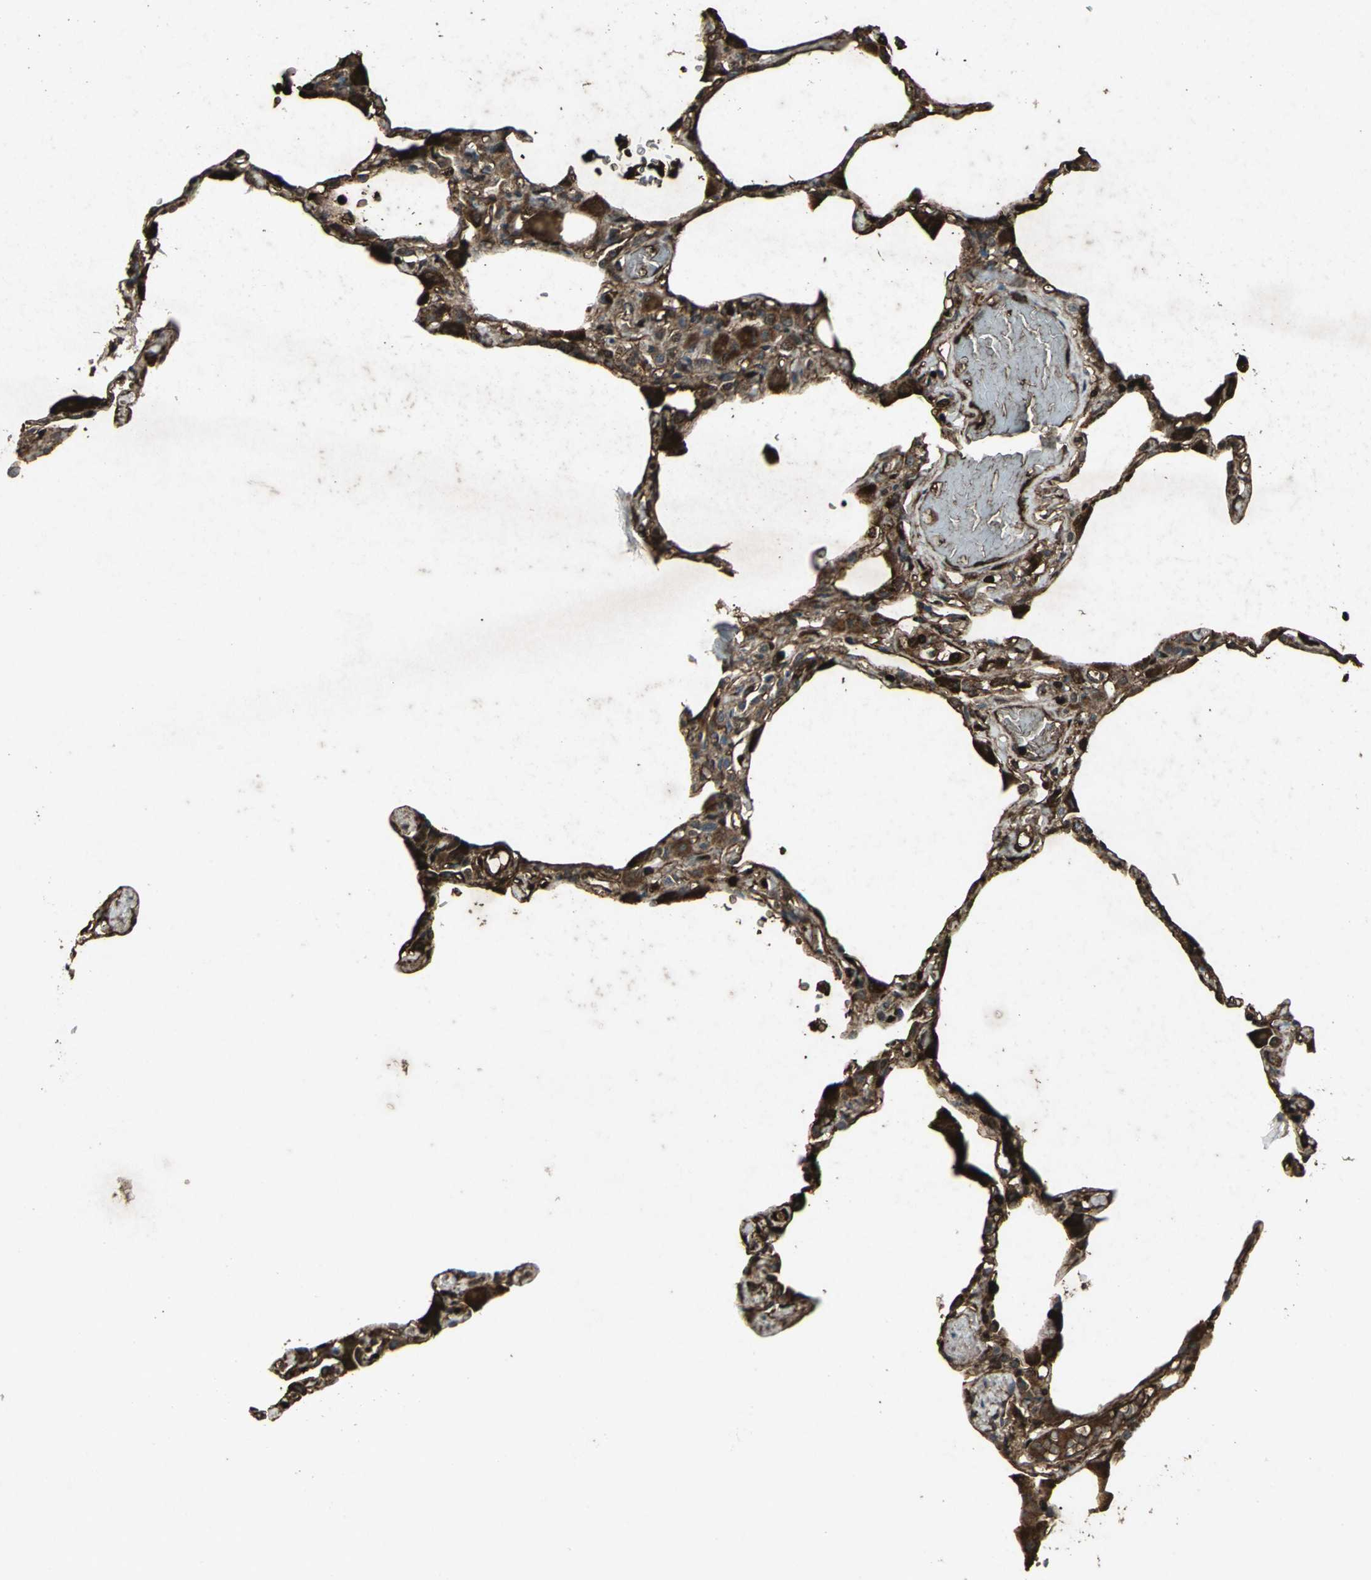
{"staining": {"intensity": "strong", "quantity": ">75%", "location": "cytoplasmic/membranous,nuclear"}, "tissue": "lung", "cell_type": "Alveolar cells", "image_type": "normal", "snomed": [{"axis": "morphology", "description": "Normal tissue, NOS"}, {"axis": "topography", "description": "Lung"}], "caption": "IHC of normal lung exhibits high levels of strong cytoplasmic/membranous,nuclear positivity in about >75% of alveolar cells.", "gene": "SEPTIN4", "patient": {"sex": "female", "age": 49}}